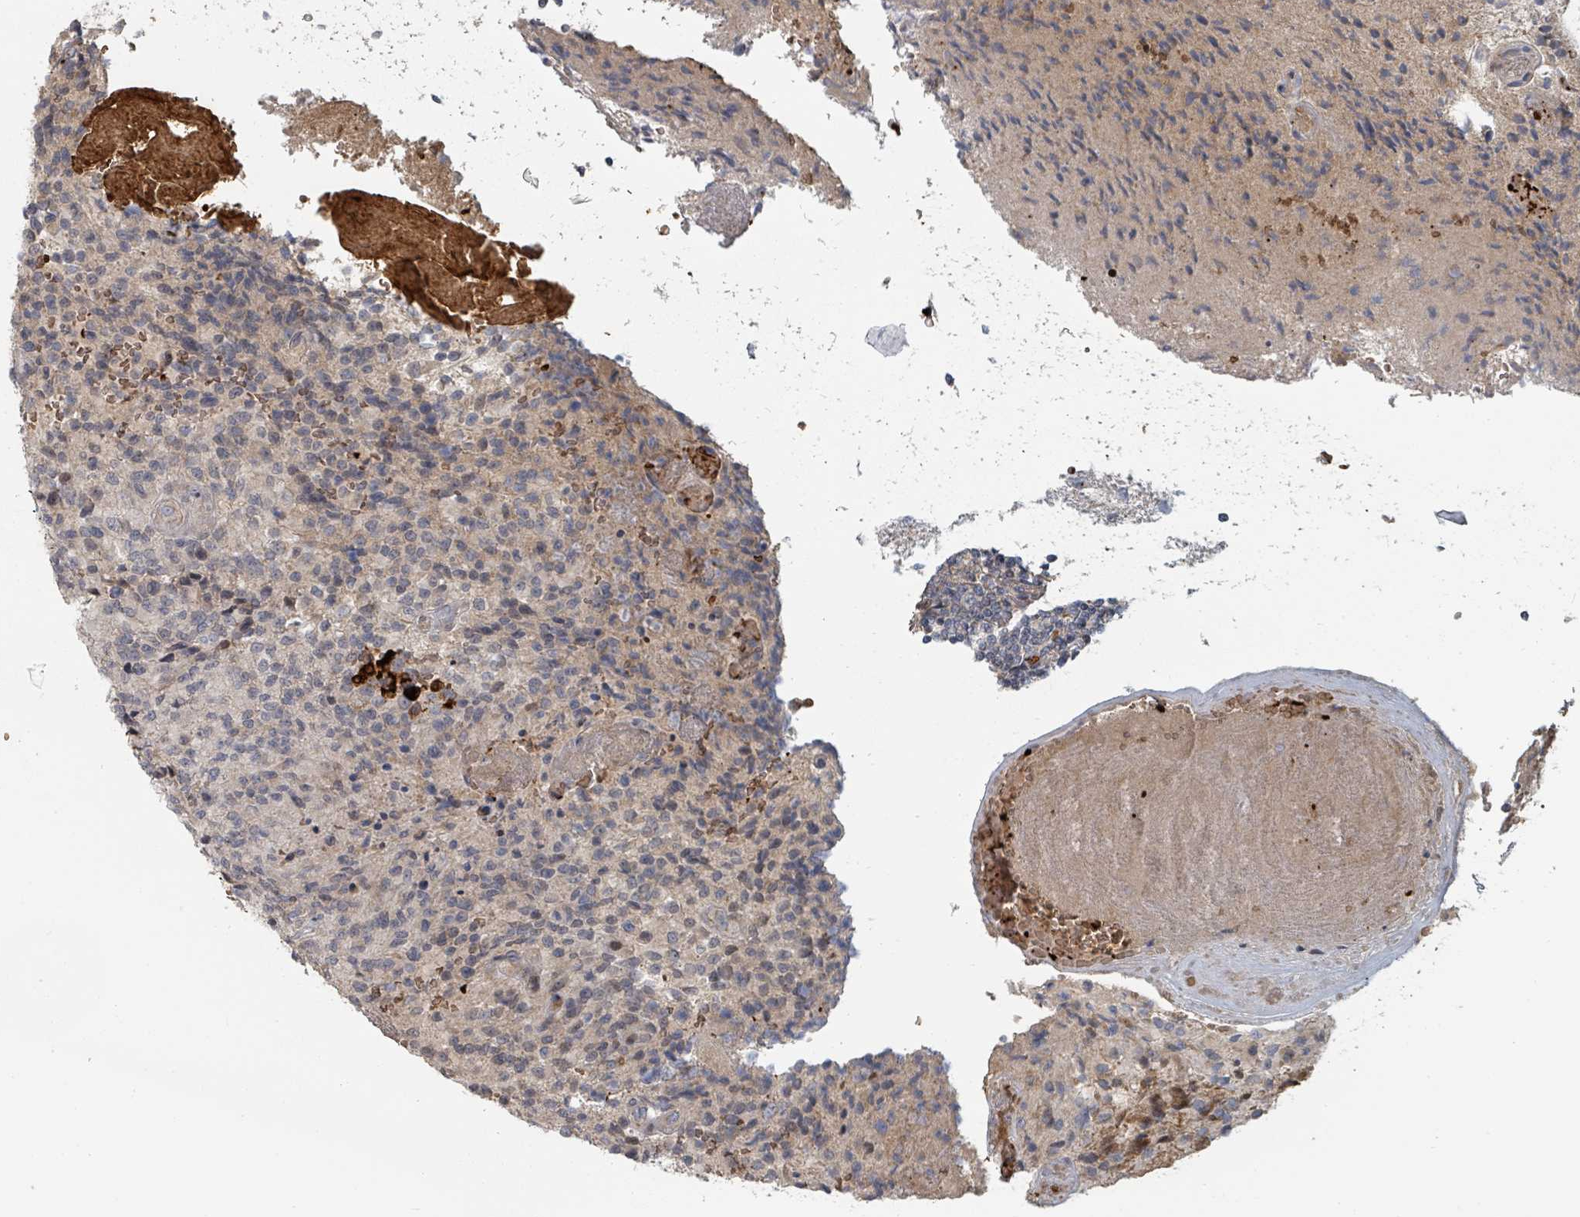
{"staining": {"intensity": "negative", "quantity": "none", "location": "none"}, "tissue": "glioma", "cell_type": "Tumor cells", "image_type": "cancer", "snomed": [{"axis": "morphology", "description": "Normal tissue, NOS"}, {"axis": "morphology", "description": "Glioma, malignant, High grade"}, {"axis": "topography", "description": "Cerebral cortex"}], "caption": "Tumor cells are negative for brown protein staining in glioma.", "gene": "TRPC4AP", "patient": {"sex": "male", "age": 56}}